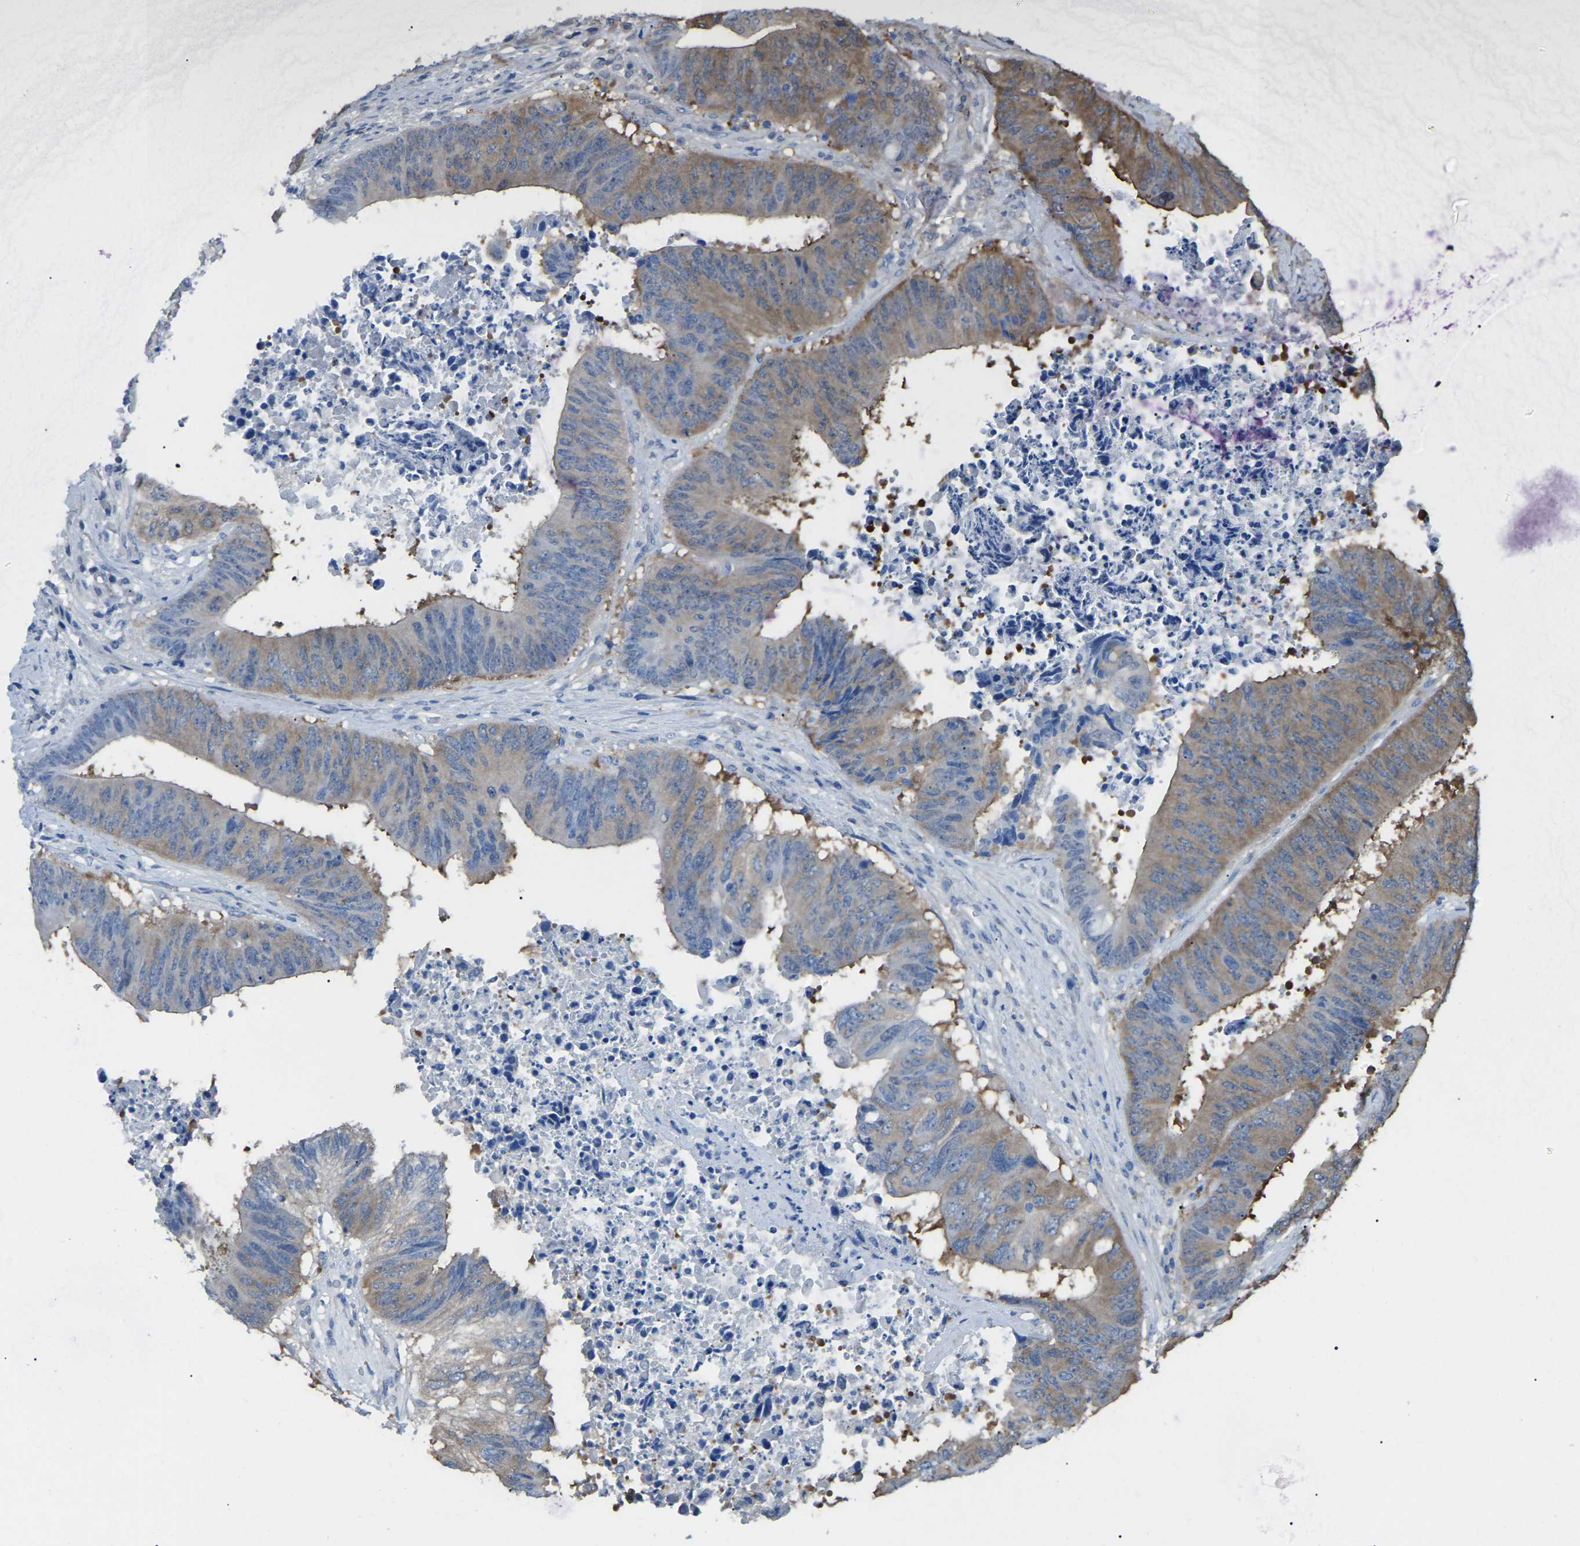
{"staining": {"intensity": "moderate", "quantity": "25%-75%", "location": "cytoplasmic/membranous"}, "tissue": "colorectal cancer", "cell_type": "Tumor cells", "image_type": "cancer", "snomed": [{"axis": "morphology", "description": "Adenocarcinoma, NOS"}, {"axis": "topography", "description": "Rectum"}], "caption": "Approximately 25%-75% of tumor cells in colorectal adenocarcinoma demonstrate moderate cytoplasmic/membranous protein staining as visualized by brown immunohistochemical staining.", "gene": "PDCD5", "patient": {"sex": "male", "age": 72}}